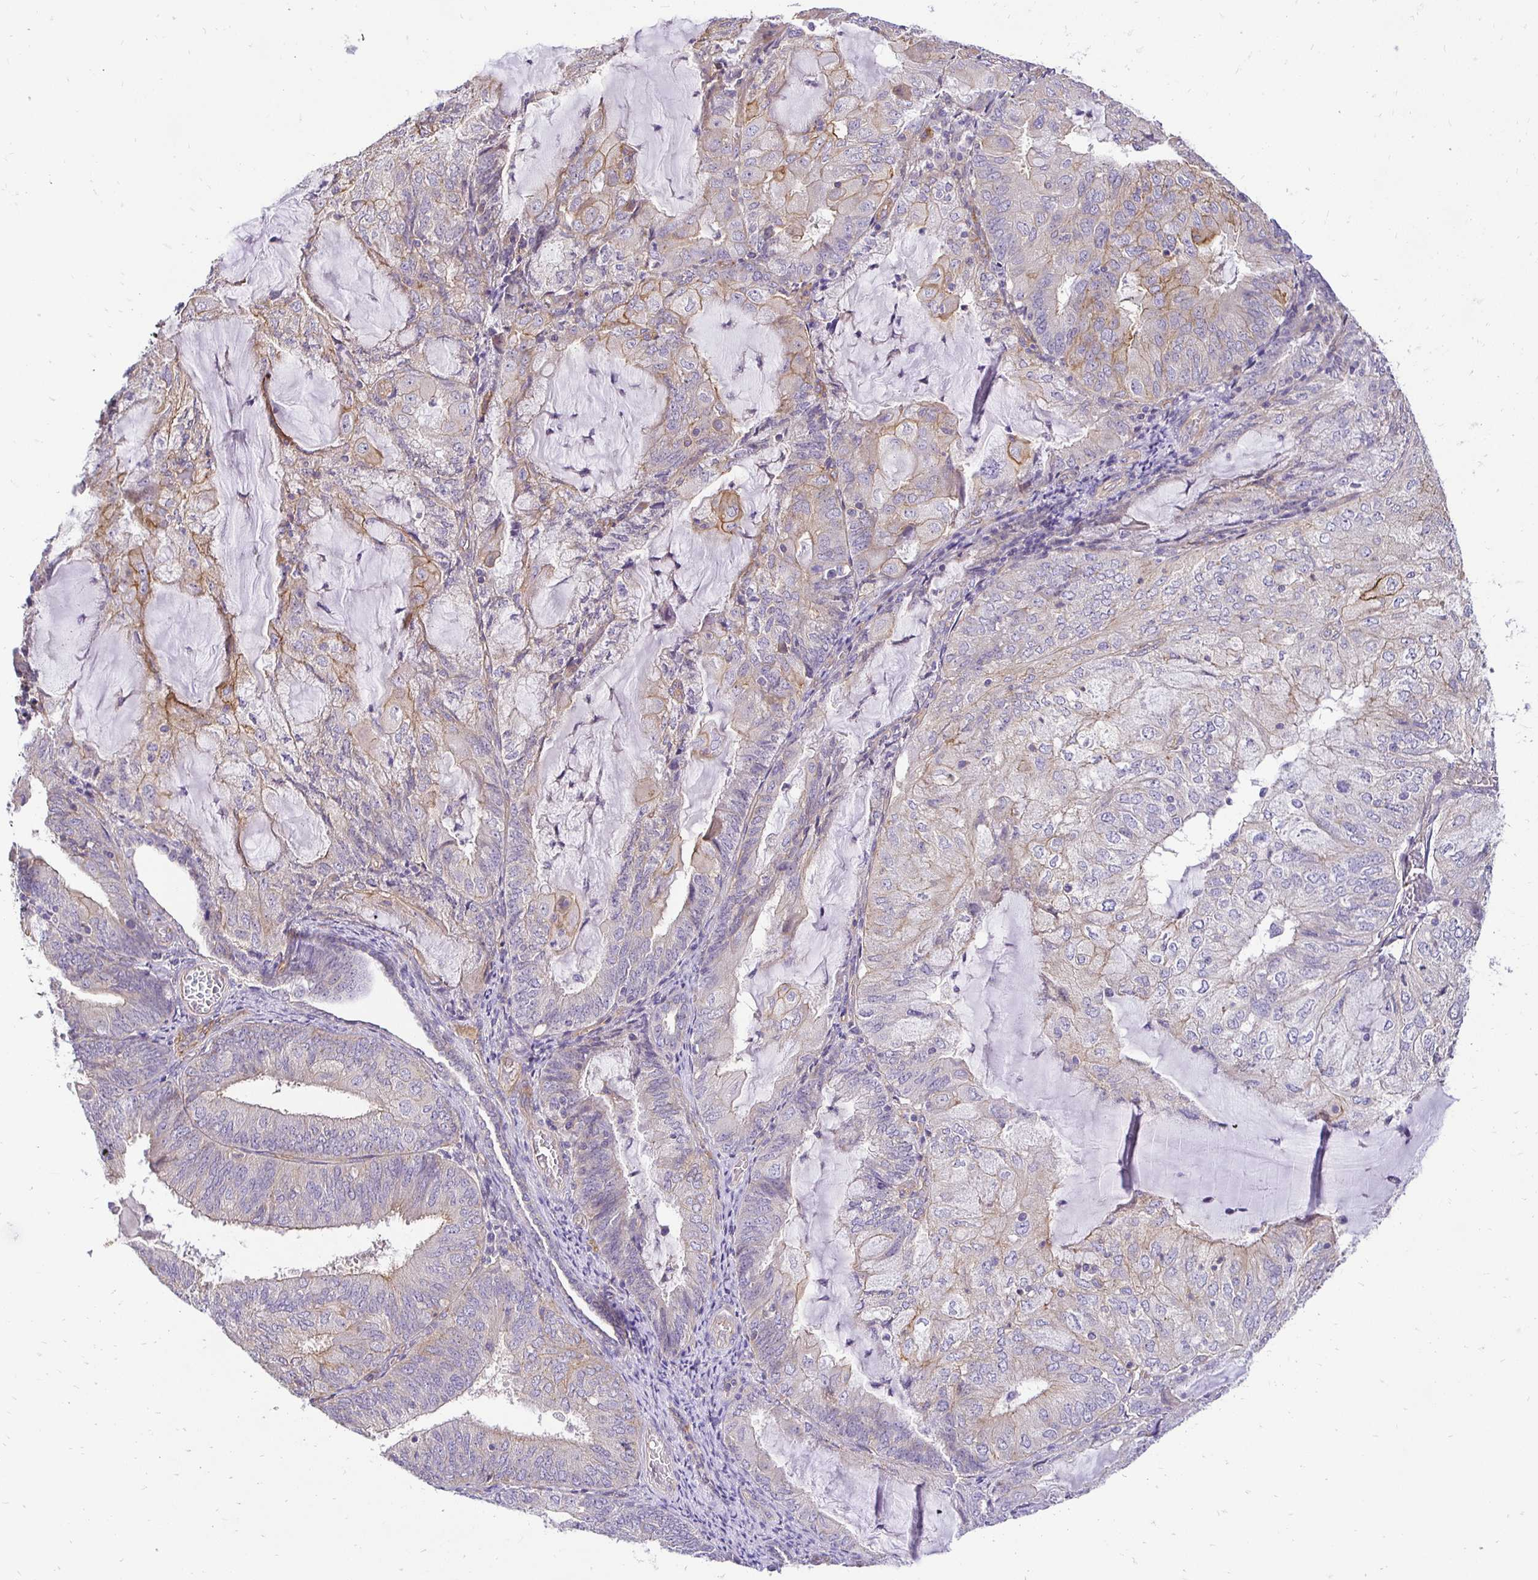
{"staining": {"intensity": "weak", "quantity": "<25%", "location": "cytoplasmic/membranous"}, "tissue": "endometrial cancer", "cell_type": "Tumor cells", "image_type": "cancer", "snomed": [{"axis": "morphology", "description": "Adenocarcinoma, NOS"}, {"axis": "topography", "description": "Endometrium"}], "caption": "Immunohistochemical staining of endometrial cancer (adenocarcinoma) demonstrates no significant expression in tumor cells.", "gene": "SLC9A1", "patient": {"sex": "female", "age": 81}}